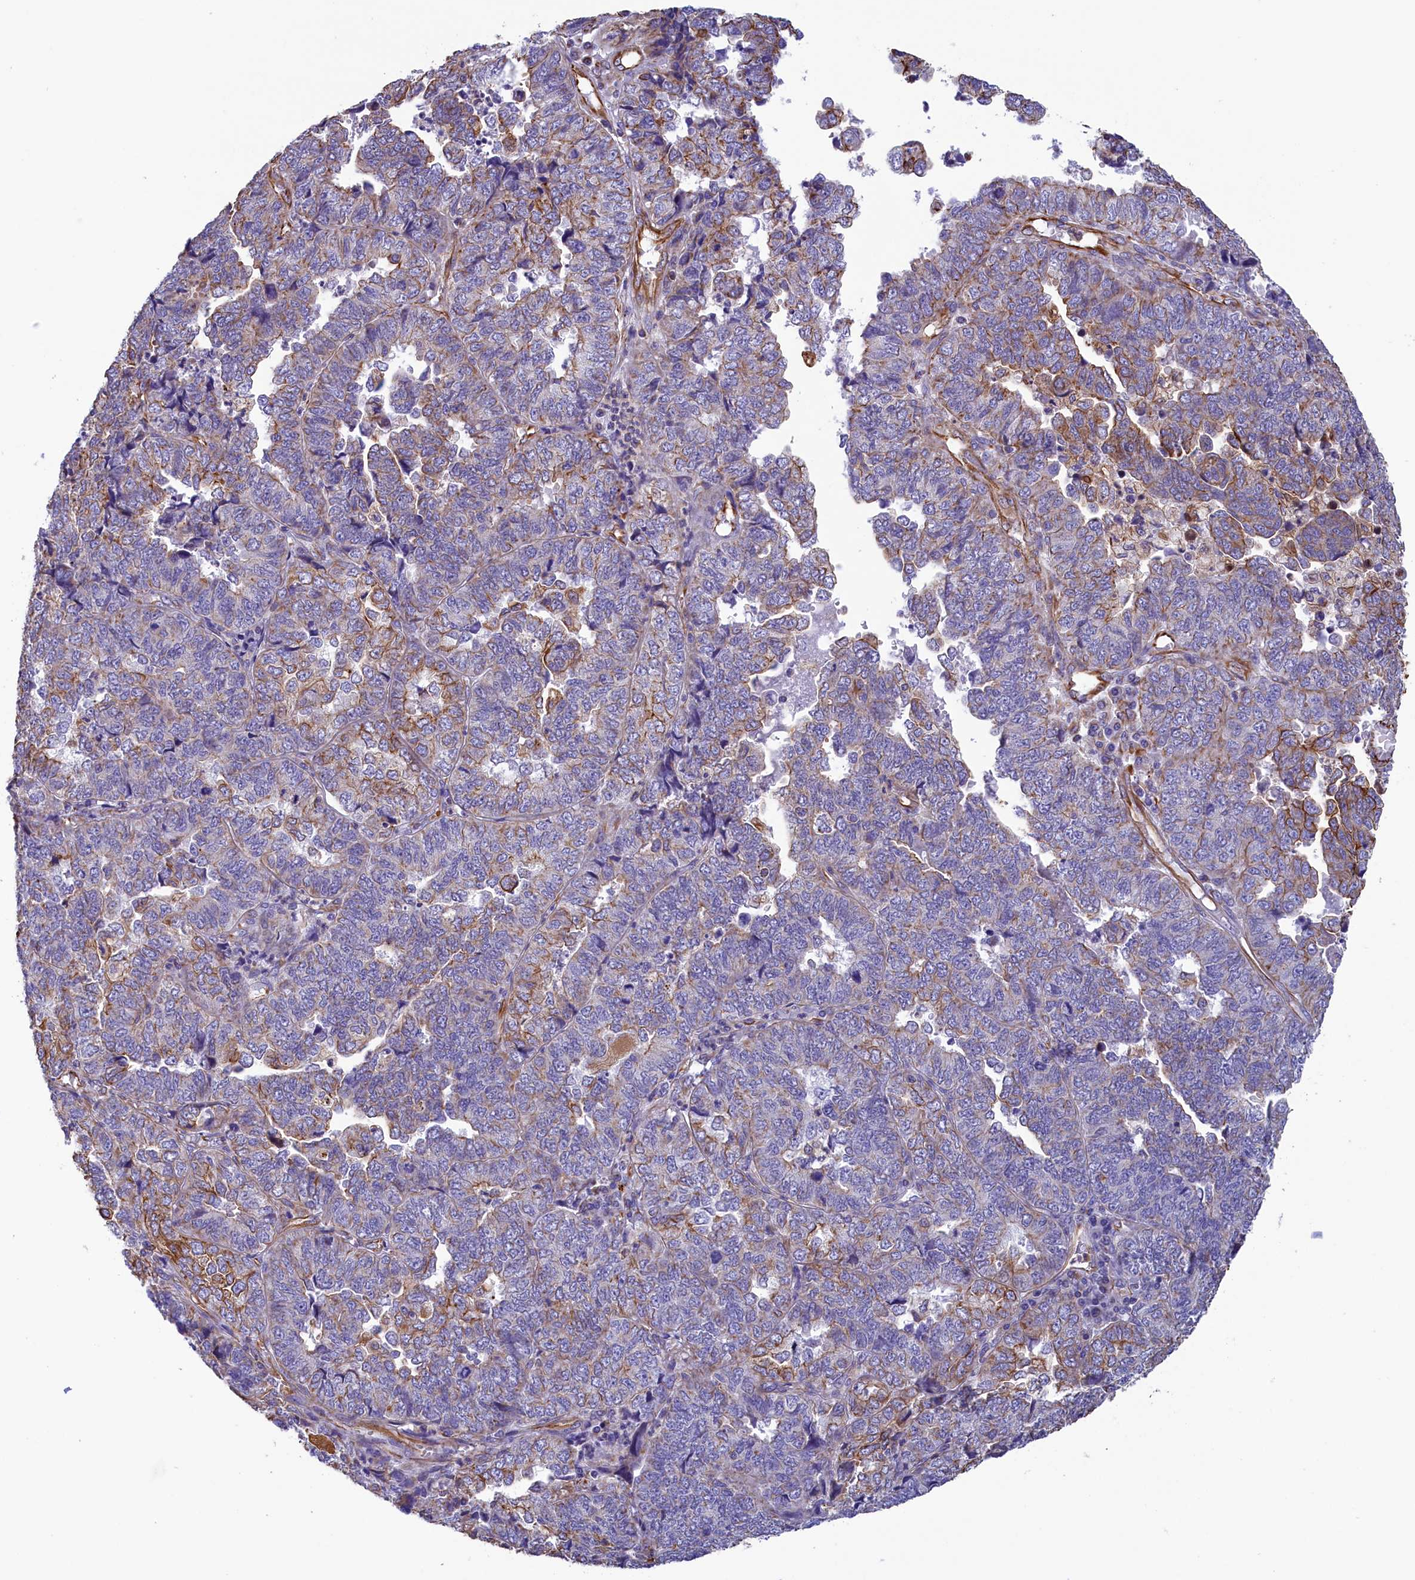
{"staining": {"intensity": "moderate", "quantity": "25%-75%", "location": "cytoplasmic/membranous"}, "tissue": "endometrial cancer", "cell_type": "Tumor cells", "image_type": "cancer", "snomed": [{"axis": "morphology", "description": "Adenocarcinoma, NOS"}, {"axis": "topography", "description": "Endometrium"}], "caption": "A high-resolution photomicrograph shows IHC staining of endometrial cancer, which reveals moderate cytoplasmic/membranous staining in approximately 25%-75% of tumor cells.", "gene": "GATB", "patient": {"sex": "female", "age": 79}}